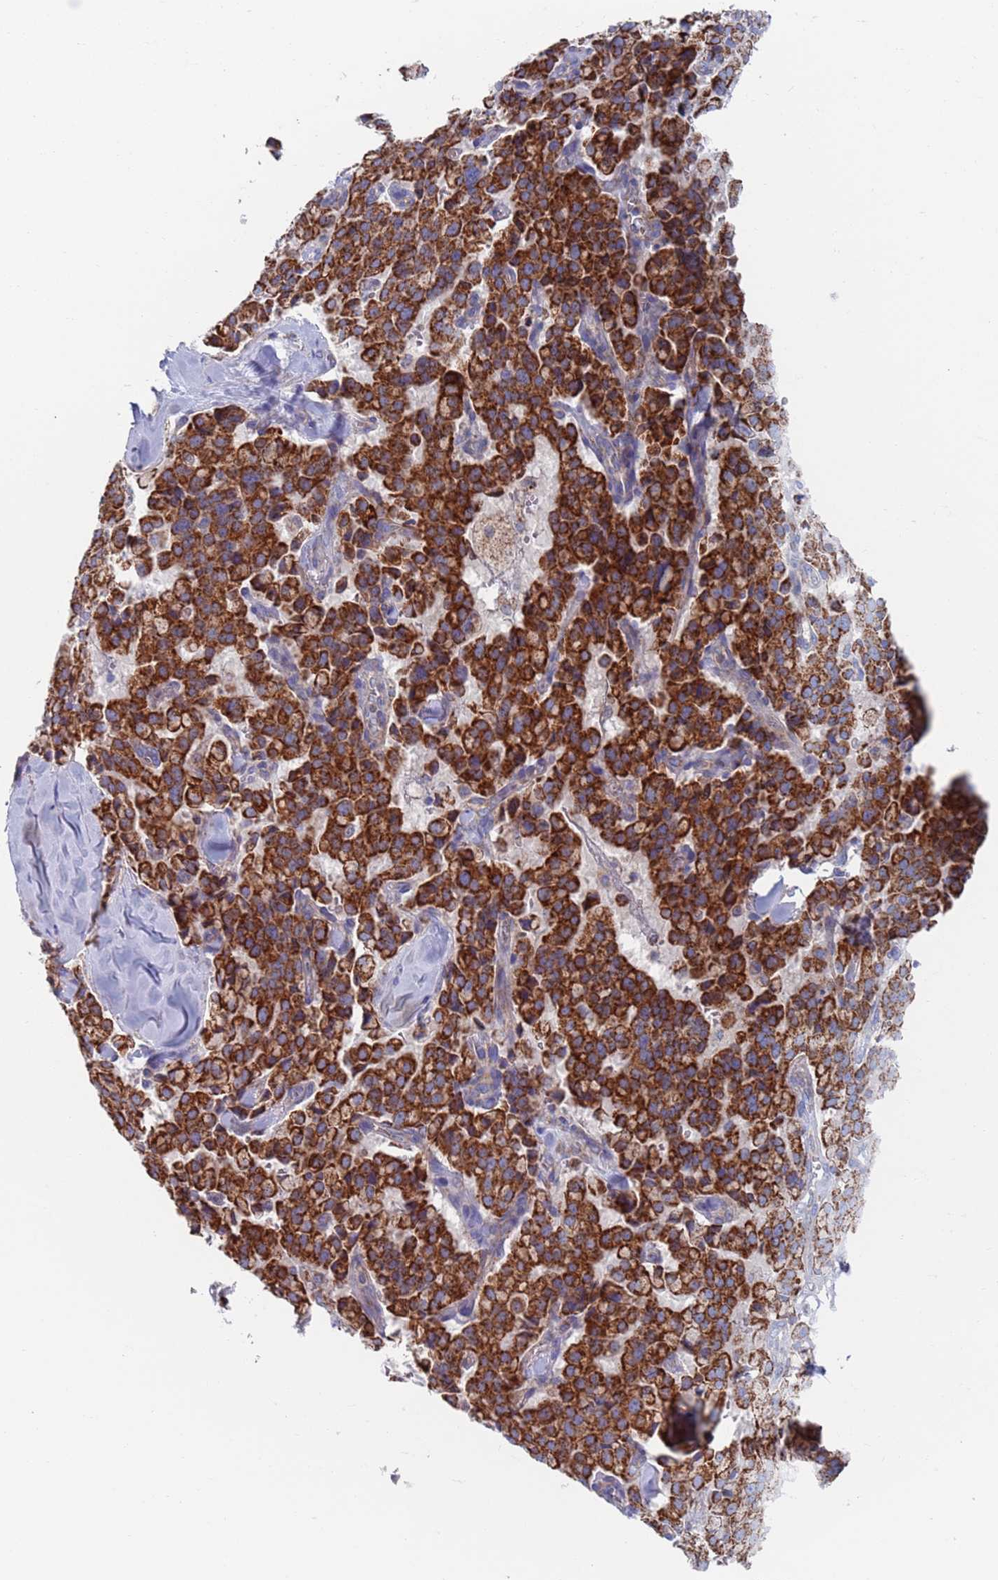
{"staining": {"intensity": "strong", "quantity": ">75%", "location": "cytoplasmic/membranous"}, "tissue": "pancreatic cancer", "cell_type": "Tumor cells", "image_type": "cancer", "snomed": [{"axis": "morphology", "description": "Adenocarcinoma, NOS"}, {"axis": "topography", "description": "Pancreas"}], "caption": "Immunohistochemical staining of pancreatic adenocarcinoma displays high levels of strong cytoplasmic/membranous positivity in about >75% of tumor cells.", "gene": "CHCHD6", "patient": {"sex": "male", "age": 65}}